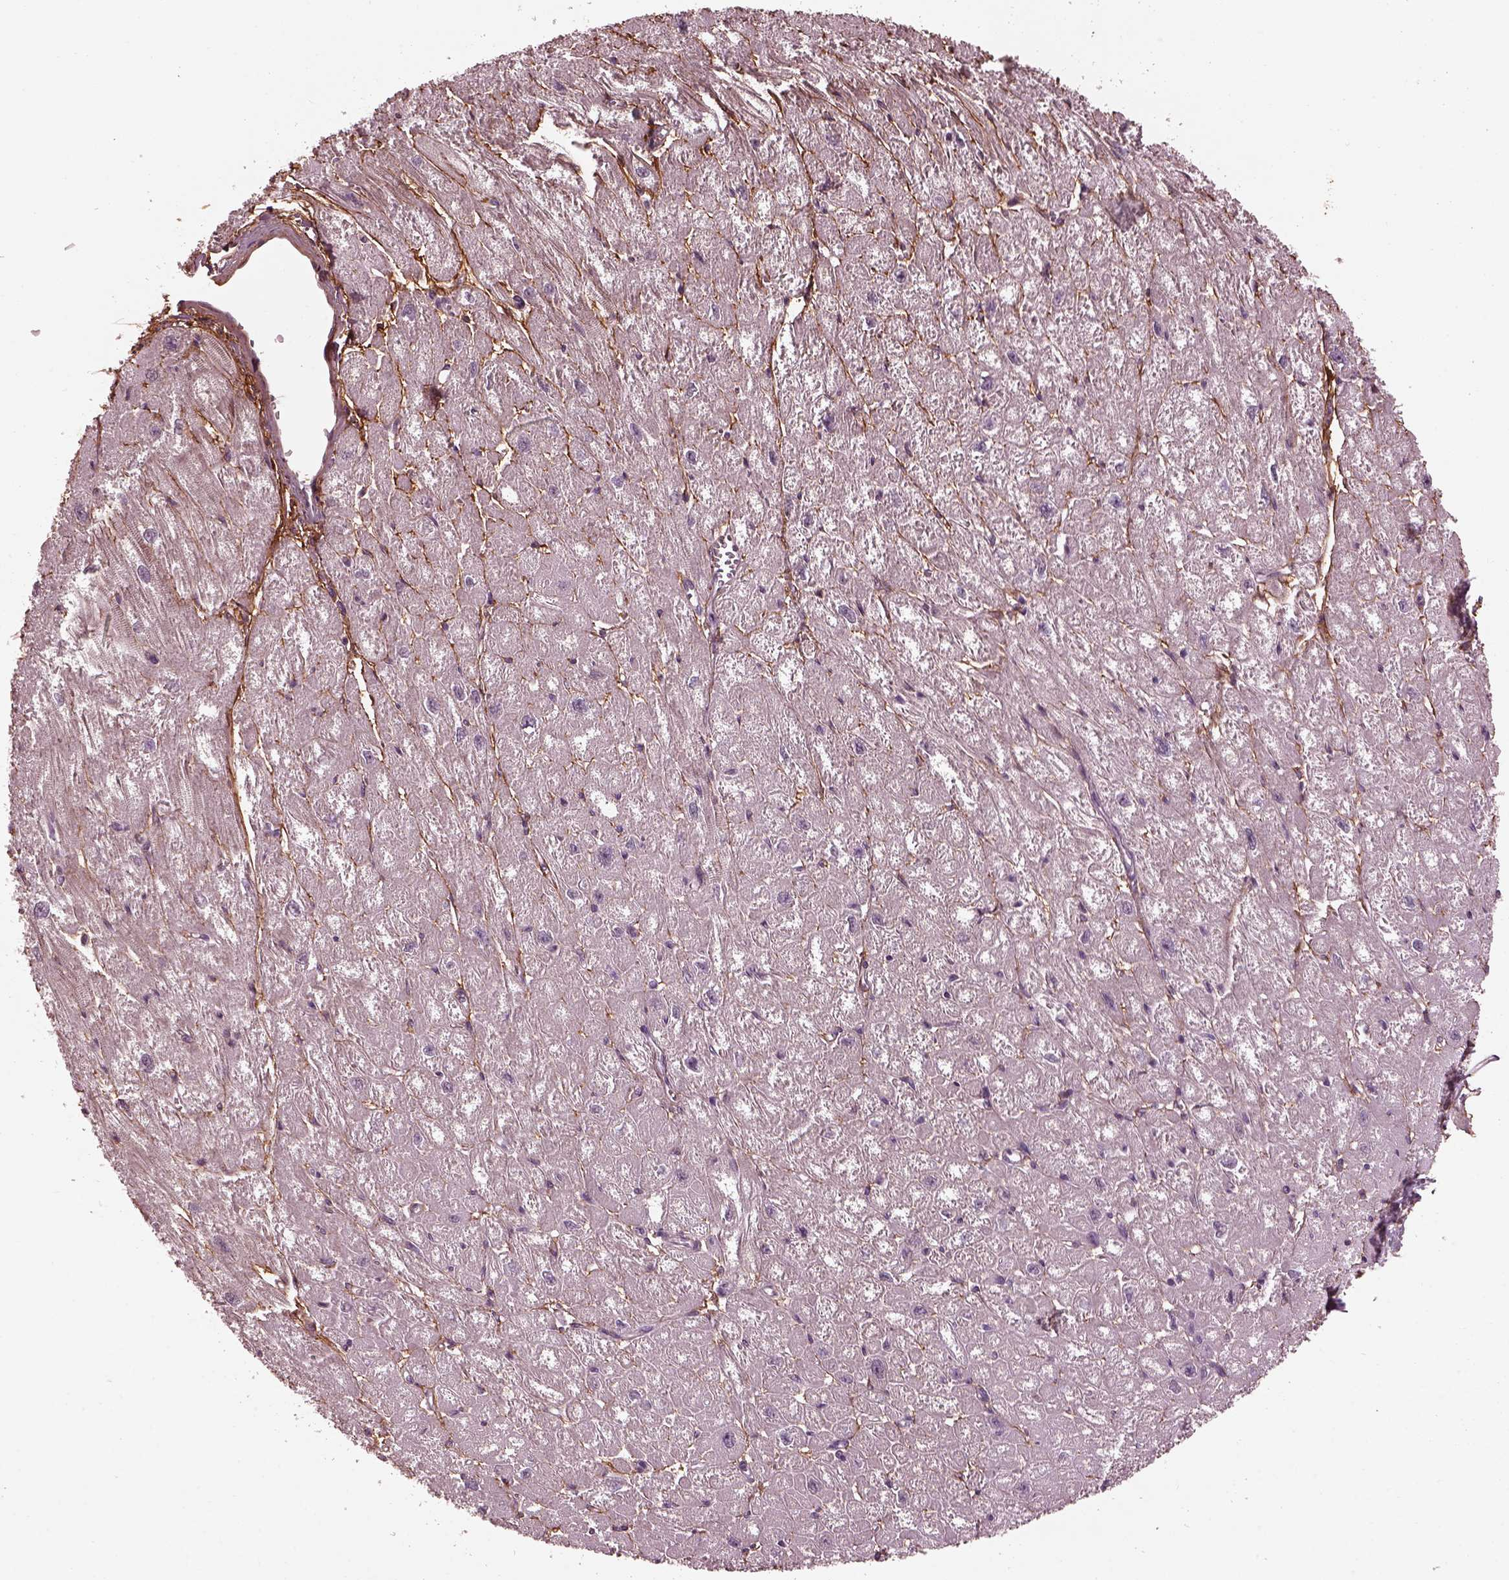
{"staining": {"intensity": "negative", "quantity": "none", "location": "none"}, "tissue": "heart muscle", "cell_type": "Cardiomyocytes", "image_type": "normal", "snomed": [{"axis": "morphology", "description": "Normal tissue, NOS"}, {"axis": "topography", "description": "Heart"}], "caption": "An immunohistochemistry image of benign heart muscle is shown. There is no staining in cardiomyocytes of heart muscle. (Immunohistochemistry, brightfield microscopy, high magnification).", "gene": "EFEMP1", "patient": {"sex": "male", "age": 61}}